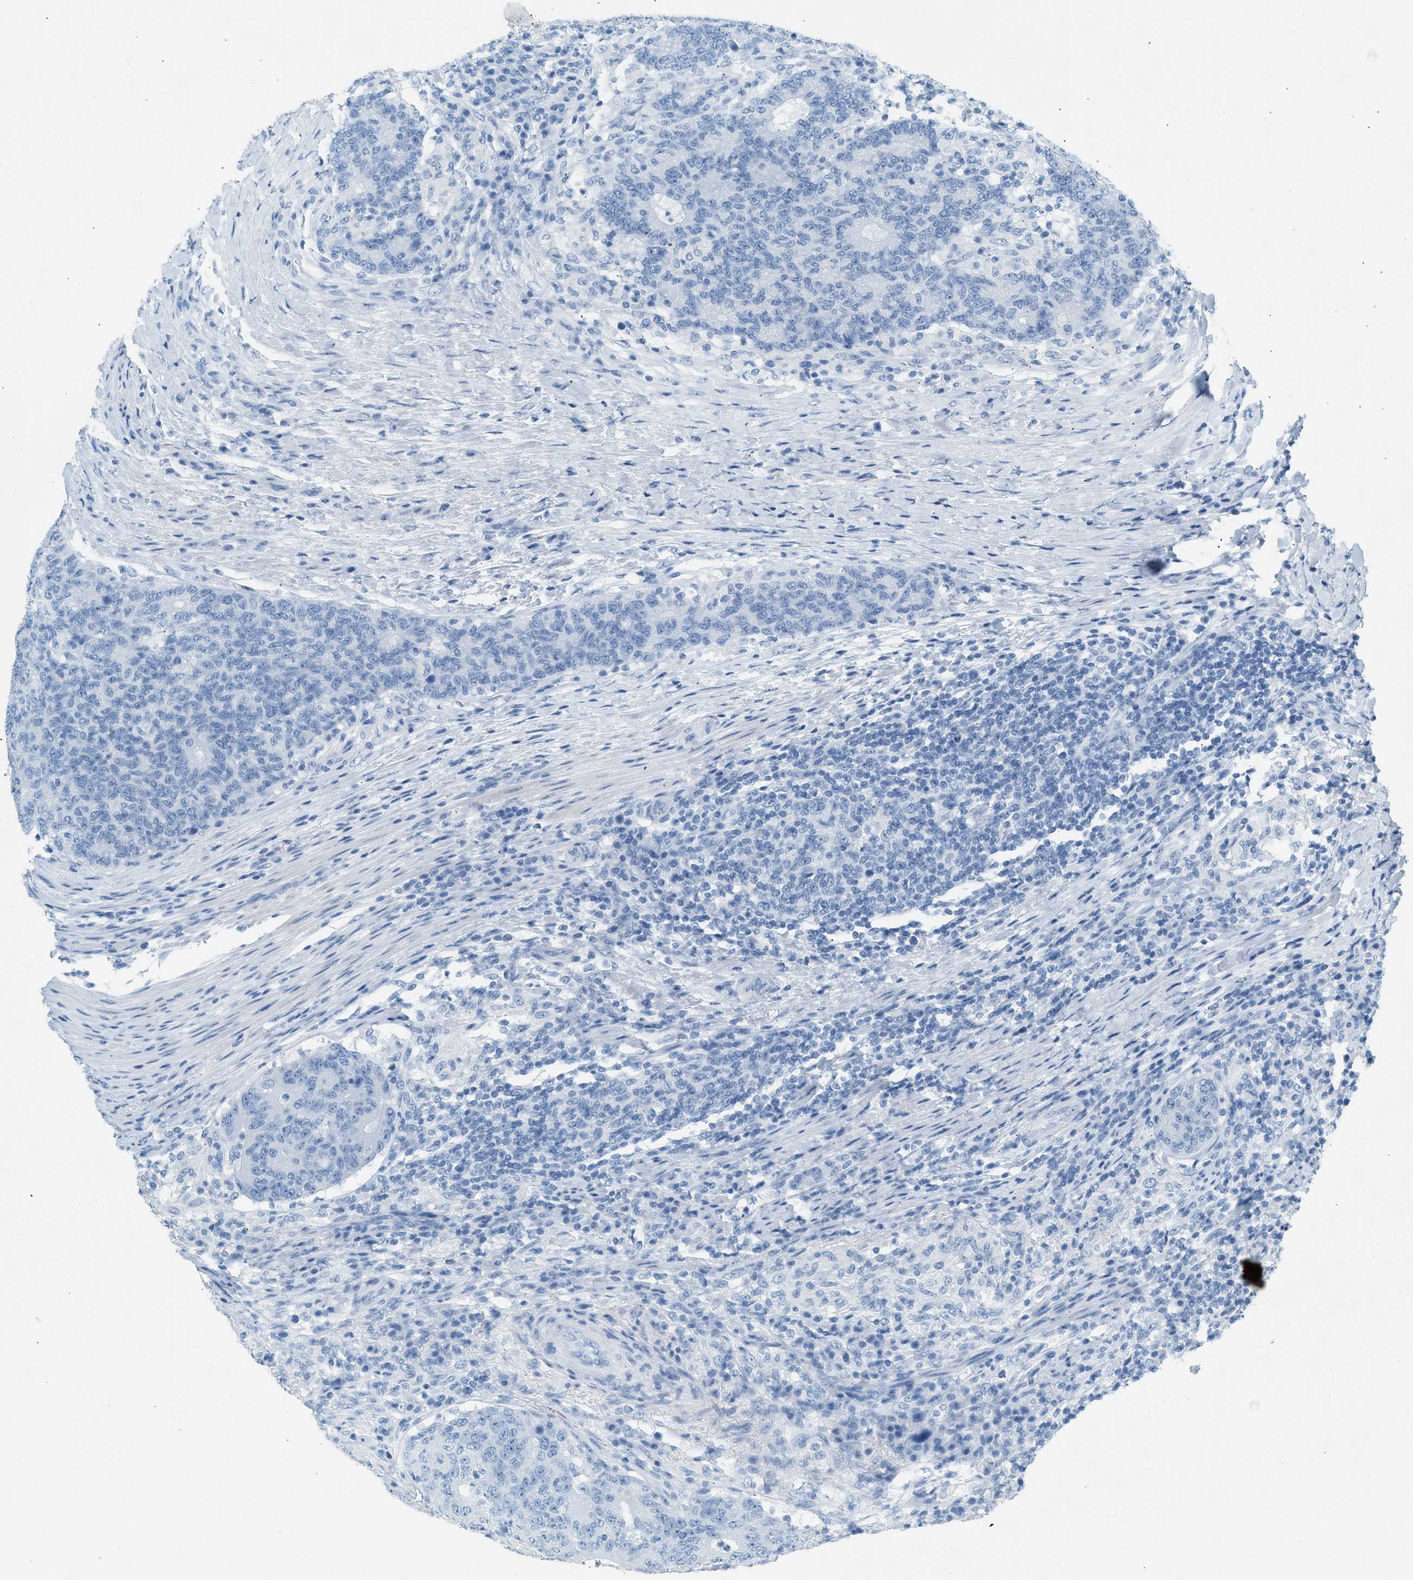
{"staining": {"intensity": "negative", "quantity": "none", "location": "none"}, "tissue": "colorectal cancer", "cell_type": "Tumor cells", "image_type": "cancer", "snomed": [{"axis": "morphology", "description": "Normal tissue, NOS"}, {"axis": "morphology", "description": "Adenocarcinoma, NOS"}, {"axis": "topography", "description": "Colon"}], "caption": "Immunohistochemical staining of human colorectal cancer (adenocarcinoma) exhibits no significant positivity in tumor cells.", "gene": "HHATL", "patient": {"sex": "female", "age": 75}}